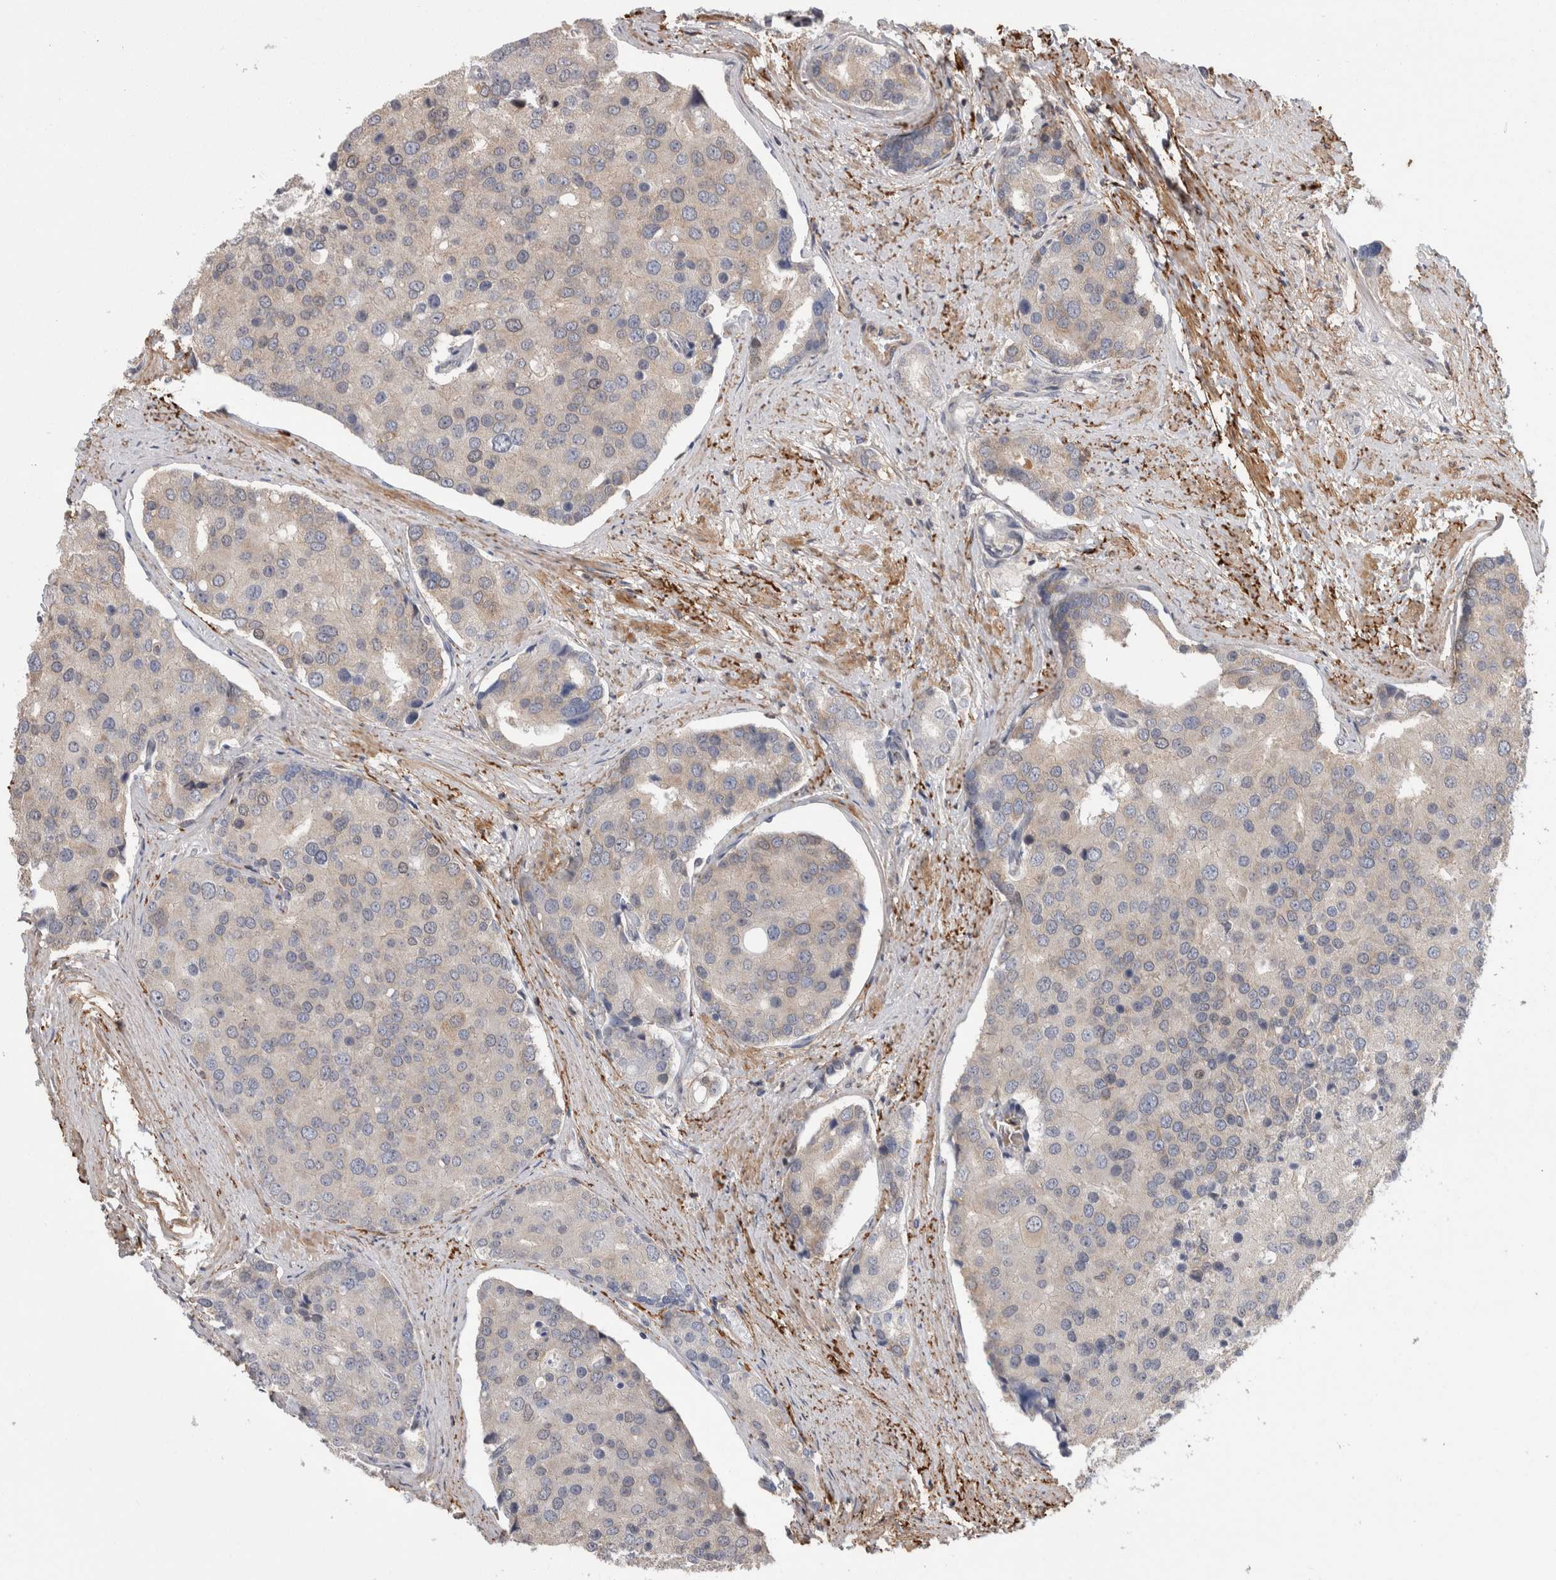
{"staining": {"intensity": "weak", "quantity": "<25%", "location": "cytoplasmic/membranous"}, "tissue": "prostate cancer", "cell_type": "Tumor cells", "image_type": "cancer", "snomed": [{"axis": "morphology", "description": "Adenocarcinoma, High grade"}, {"axis": "topography", "description": "Prostate"}], "caption": "Tumor cells are negative for protein expression in human prostate high-grade adenocarcinoma. (DAB (3,3'-diaminobenzidine) immunohistochemistry (IHC) visualized using brightfield microscopy, high magnification).", "gene": "DARS2", "patient": {"sex": "male", "age": 50}}